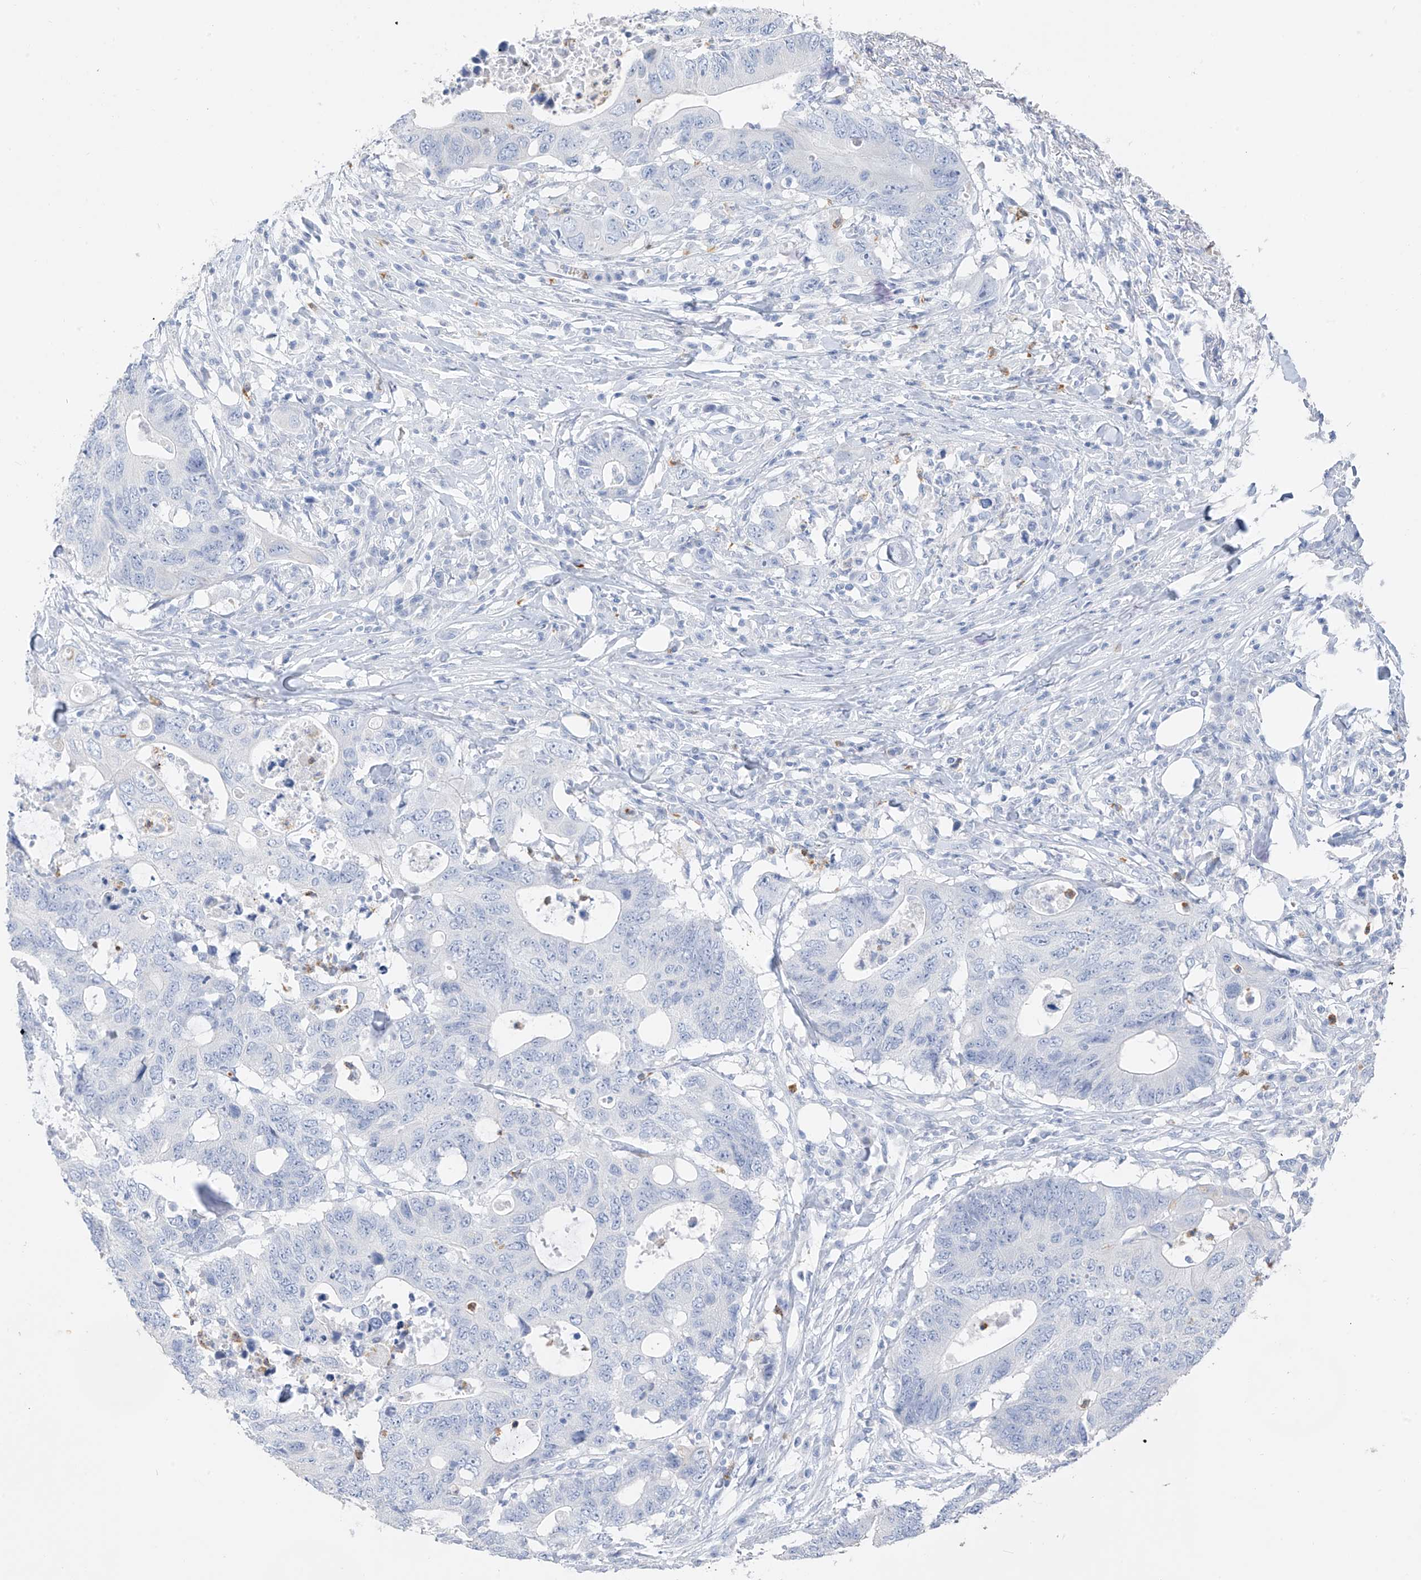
{"staining": {"intensity": "negative", "quantity": "none", "location": "none"}, "tissue": "colorectal cancer", "cell_type": "Tumor cells", "image_type": "cancer", "snomed": [{"axis": "morphology", "description": "Adenocarcinoma, NOS"}, {"axis": "topography", "description": "Colon"}], "caption": "This micrograph is of colorectal adenocarcinoma stained with immunohistochemistry (IHC) to label a protein in brown with the nuclei are counter-stained blue. There is no expression in tumor cells.", "gene": "PAFAH1B3", "patient": {"sex": "male", "age": 71}}